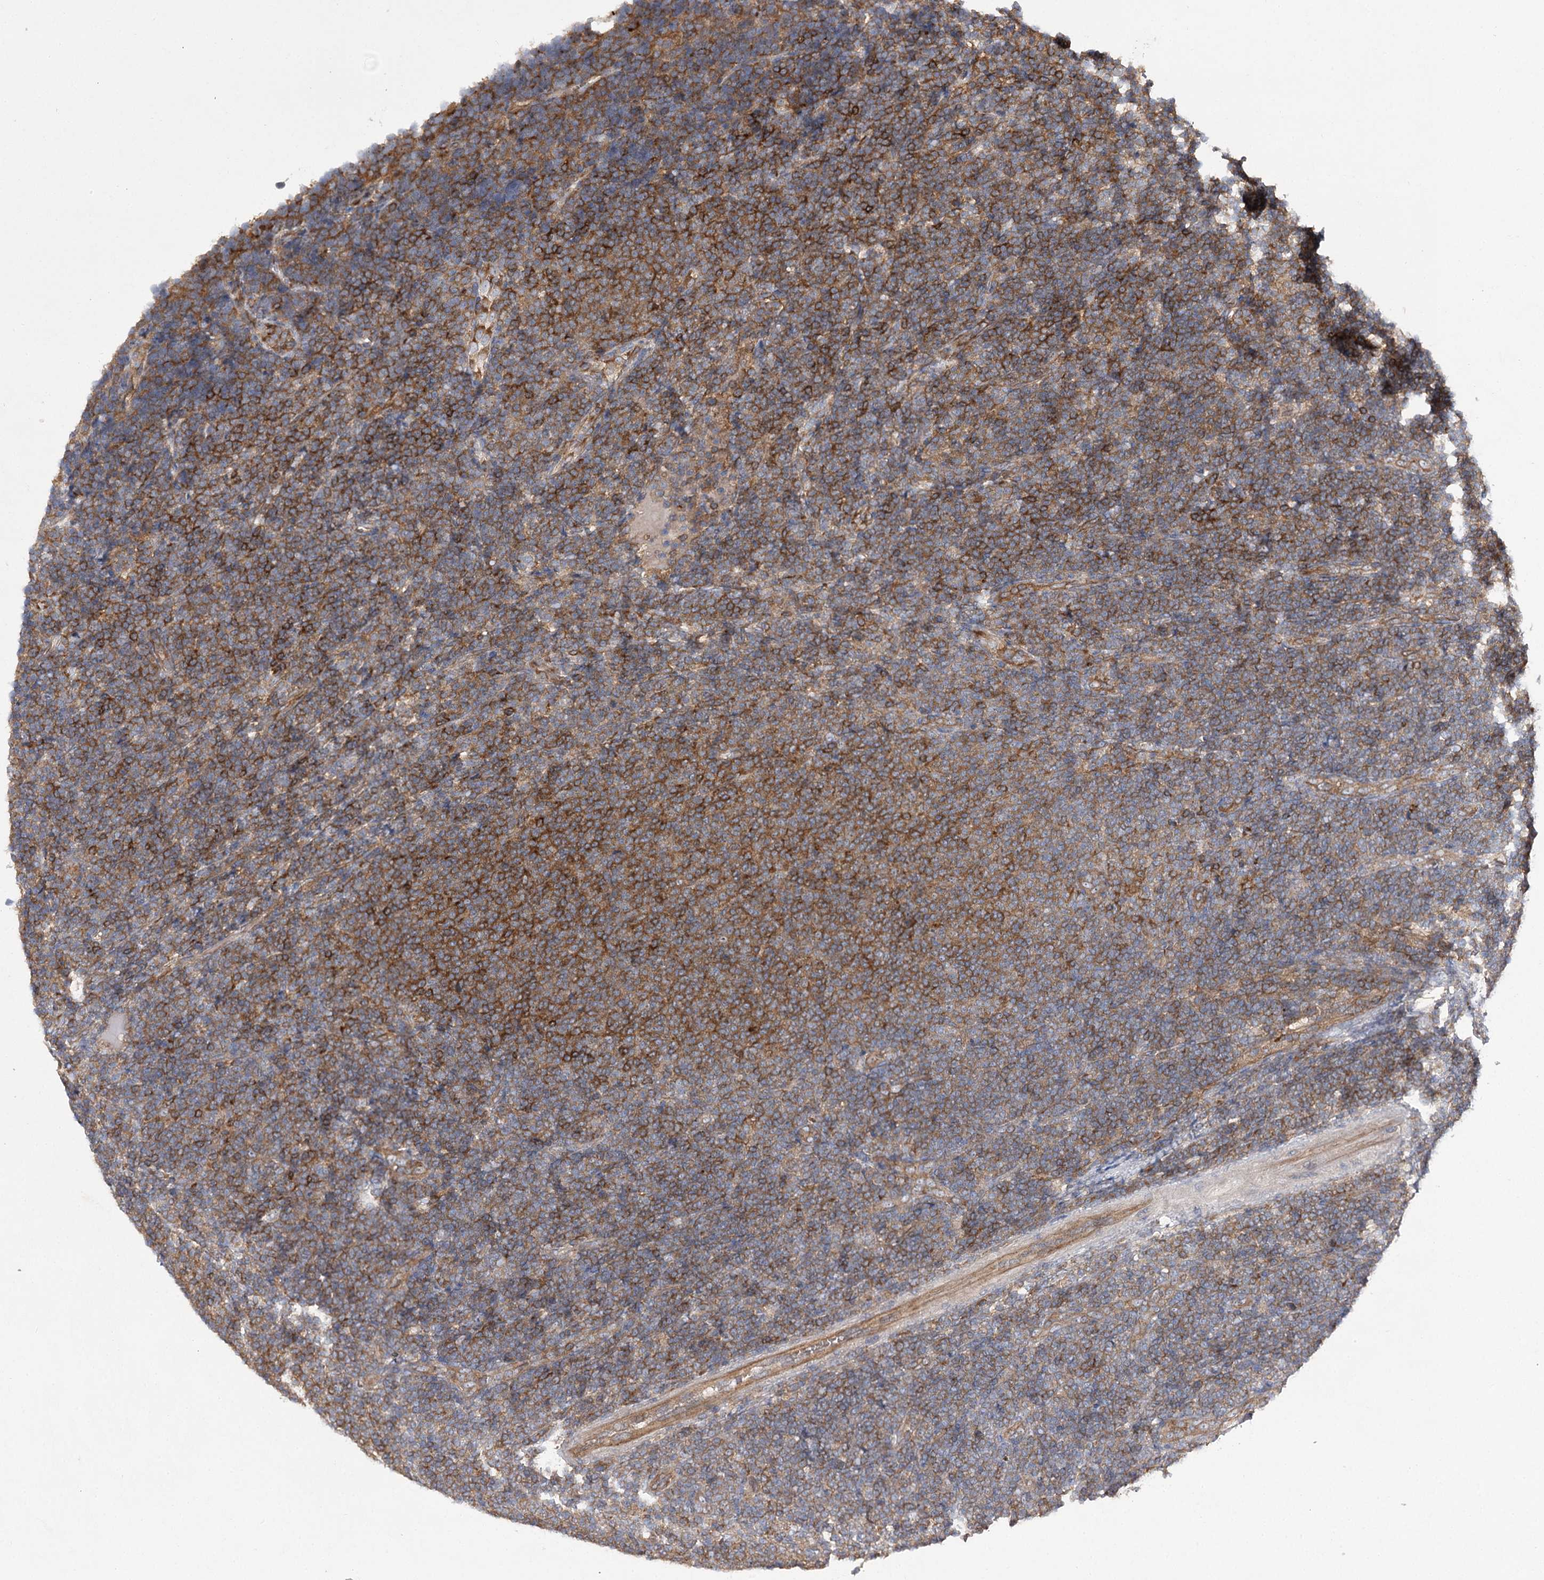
{"staining": {"intensity": "strong", "quantity": "25%-75%", "location": "cytoplasmic/membranous"}, "tissue": "lymphoma", "cell_type": "Tumor cells", "image_type": "cancer", "snomed": [{"axis": "morphology", "description": "Malignant lymphoma, non-Hodgkin's type, Low grade"}, {"axis": "topography", "description": "Lymph node"}], "caption": "Low-grade malignant lymphoma, non-Hodgkin's type stained with immunohistochemistry (IHC) demonstrates strong cytoplasmic/membranous expression in about 25%-75% of tumor cells. (IHC, brightfield microscopy, high magnification).", "gene": "BCR", "patient": {"sex": "male", "age": 66}}